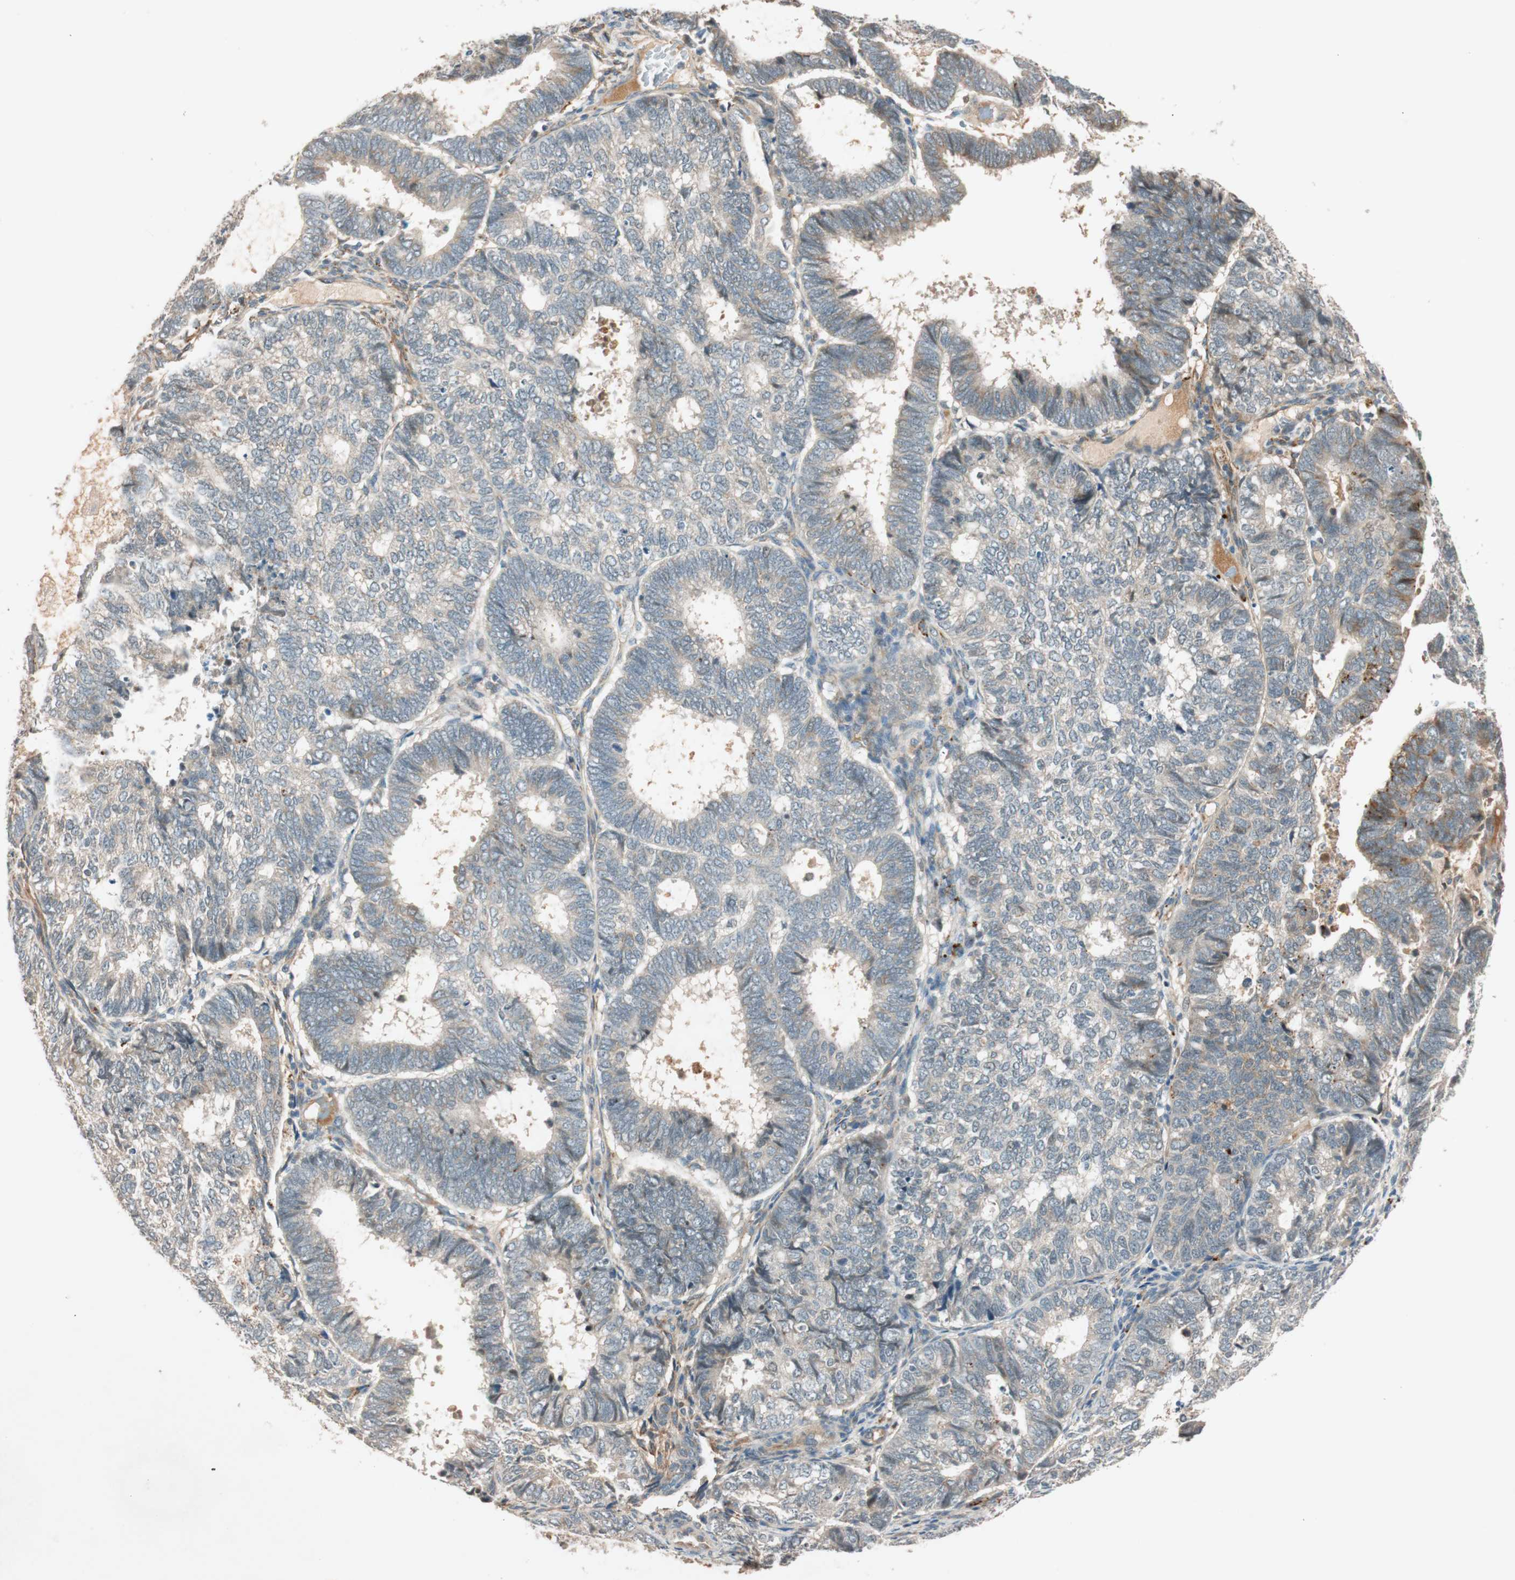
{"staining": {"intensity": "moderate", "quantity": "<25%", "location": "cytoplasmic/membranous"}, "tissue": "endometrial cancer", "cell_type": "Tumor cells", "image_type": "cancer", "snomed": [{"axis": "morphology", "description": "Adenocarcinoma, NOS"}, {"axis": "topography", "description": "Uterus"}], "caption": "Immunohistochemical staining of human adenocarcinoma (endometrial) displays low levels of moderate cytoplasmic/membranous protein expression in about <25% of tumor cells.", "gene": "EPHA6", "patient": {"sex": "female", "age": 60}}